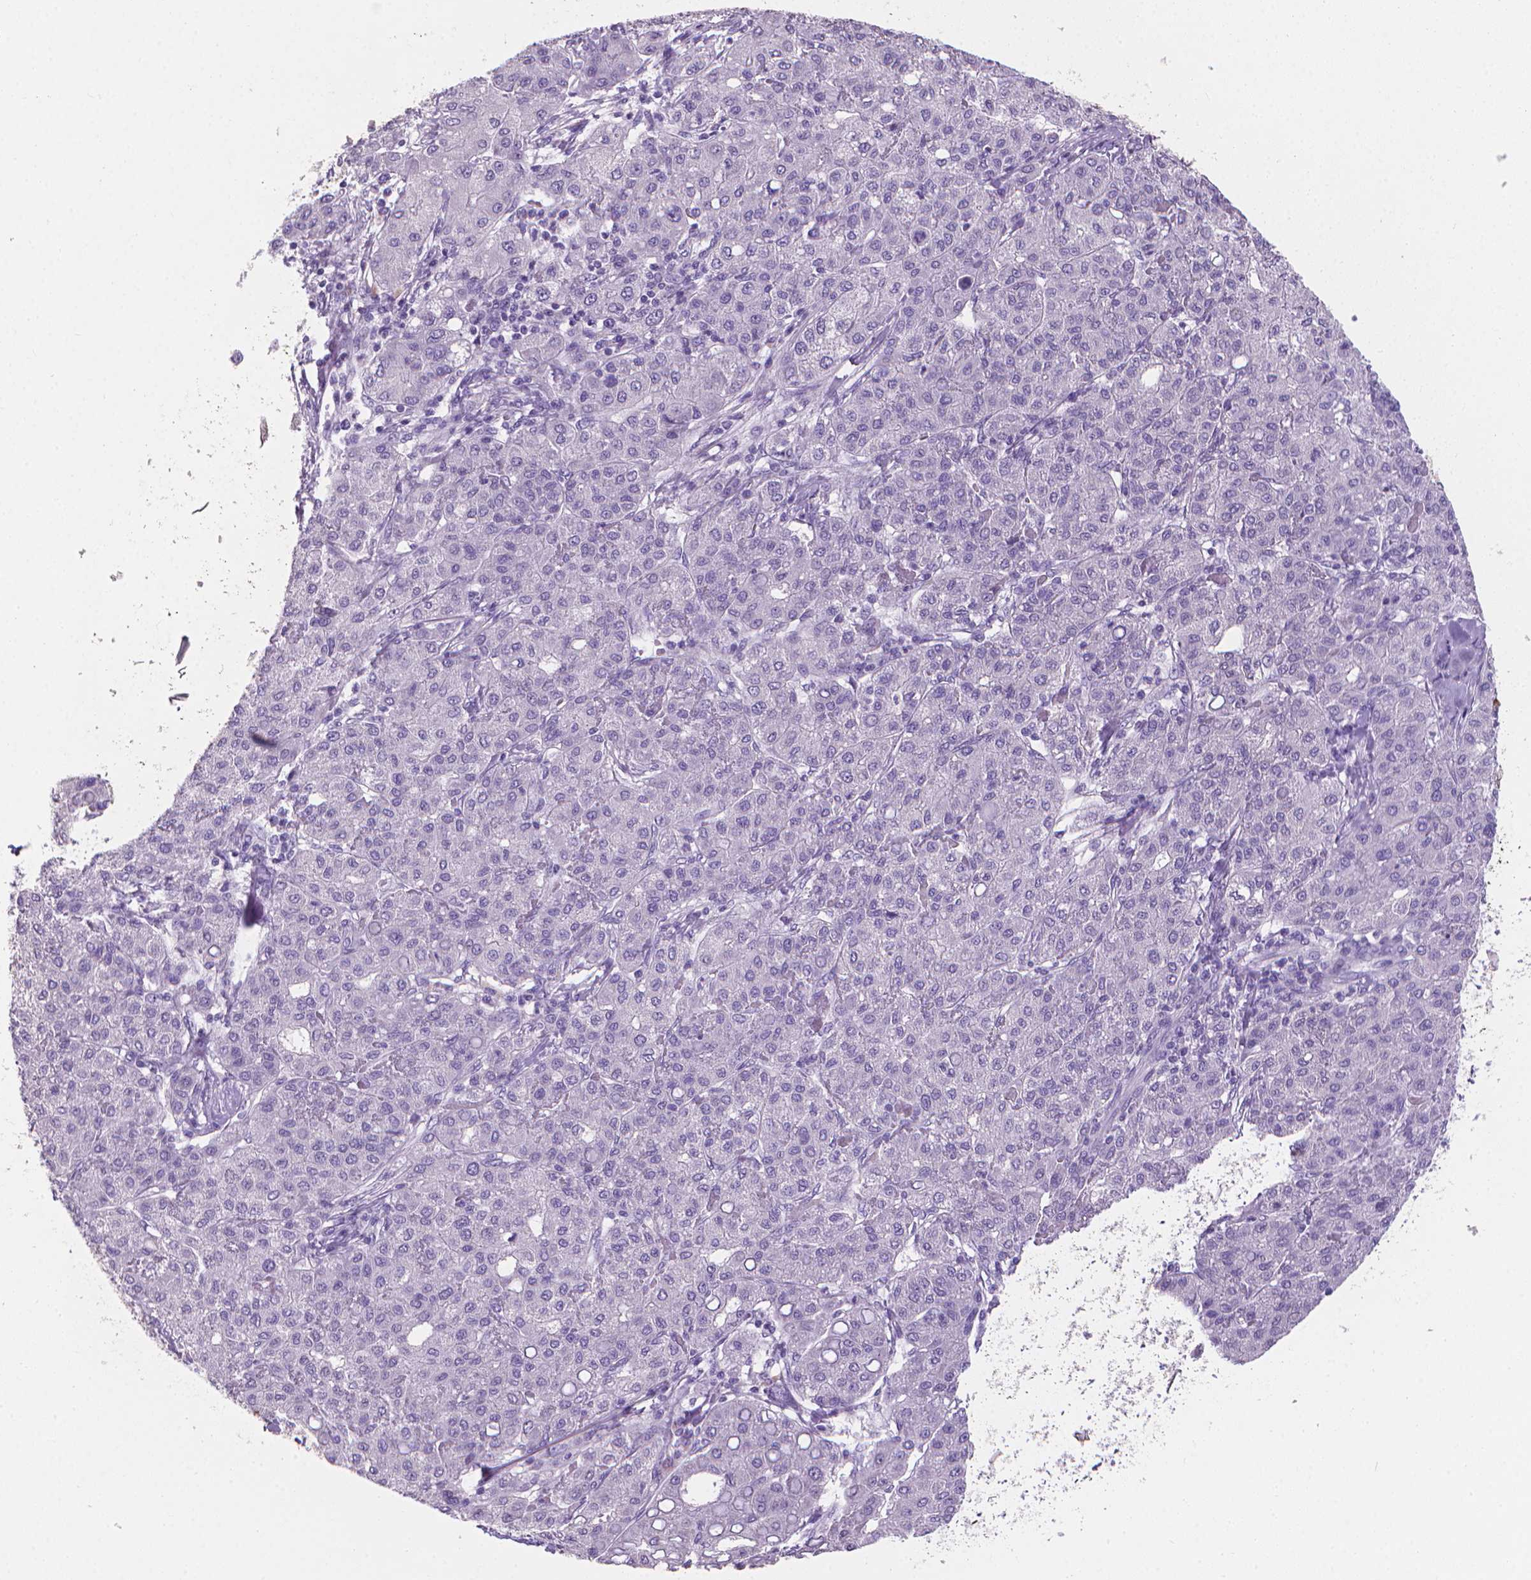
{"staining": {"intensity": "negative", "quantity": "none", "location": "none"}, "tissue": "liver cancer", "cell_type": "Tumor cells", "image_type": "cancer", "snomed": [{"axis": "morphology", "description": "Carcinoma, Hepatocellular, NOS"}, {"axis": "topography", "description": "Liver"}], "caption": "A photomicrograph of hepatocellular carcinoma (liver) stained for a protein shows no brown staining in tumor cells.", "gene": "XPNPEP2", "patient": {"sex": "male", "age": 65}}